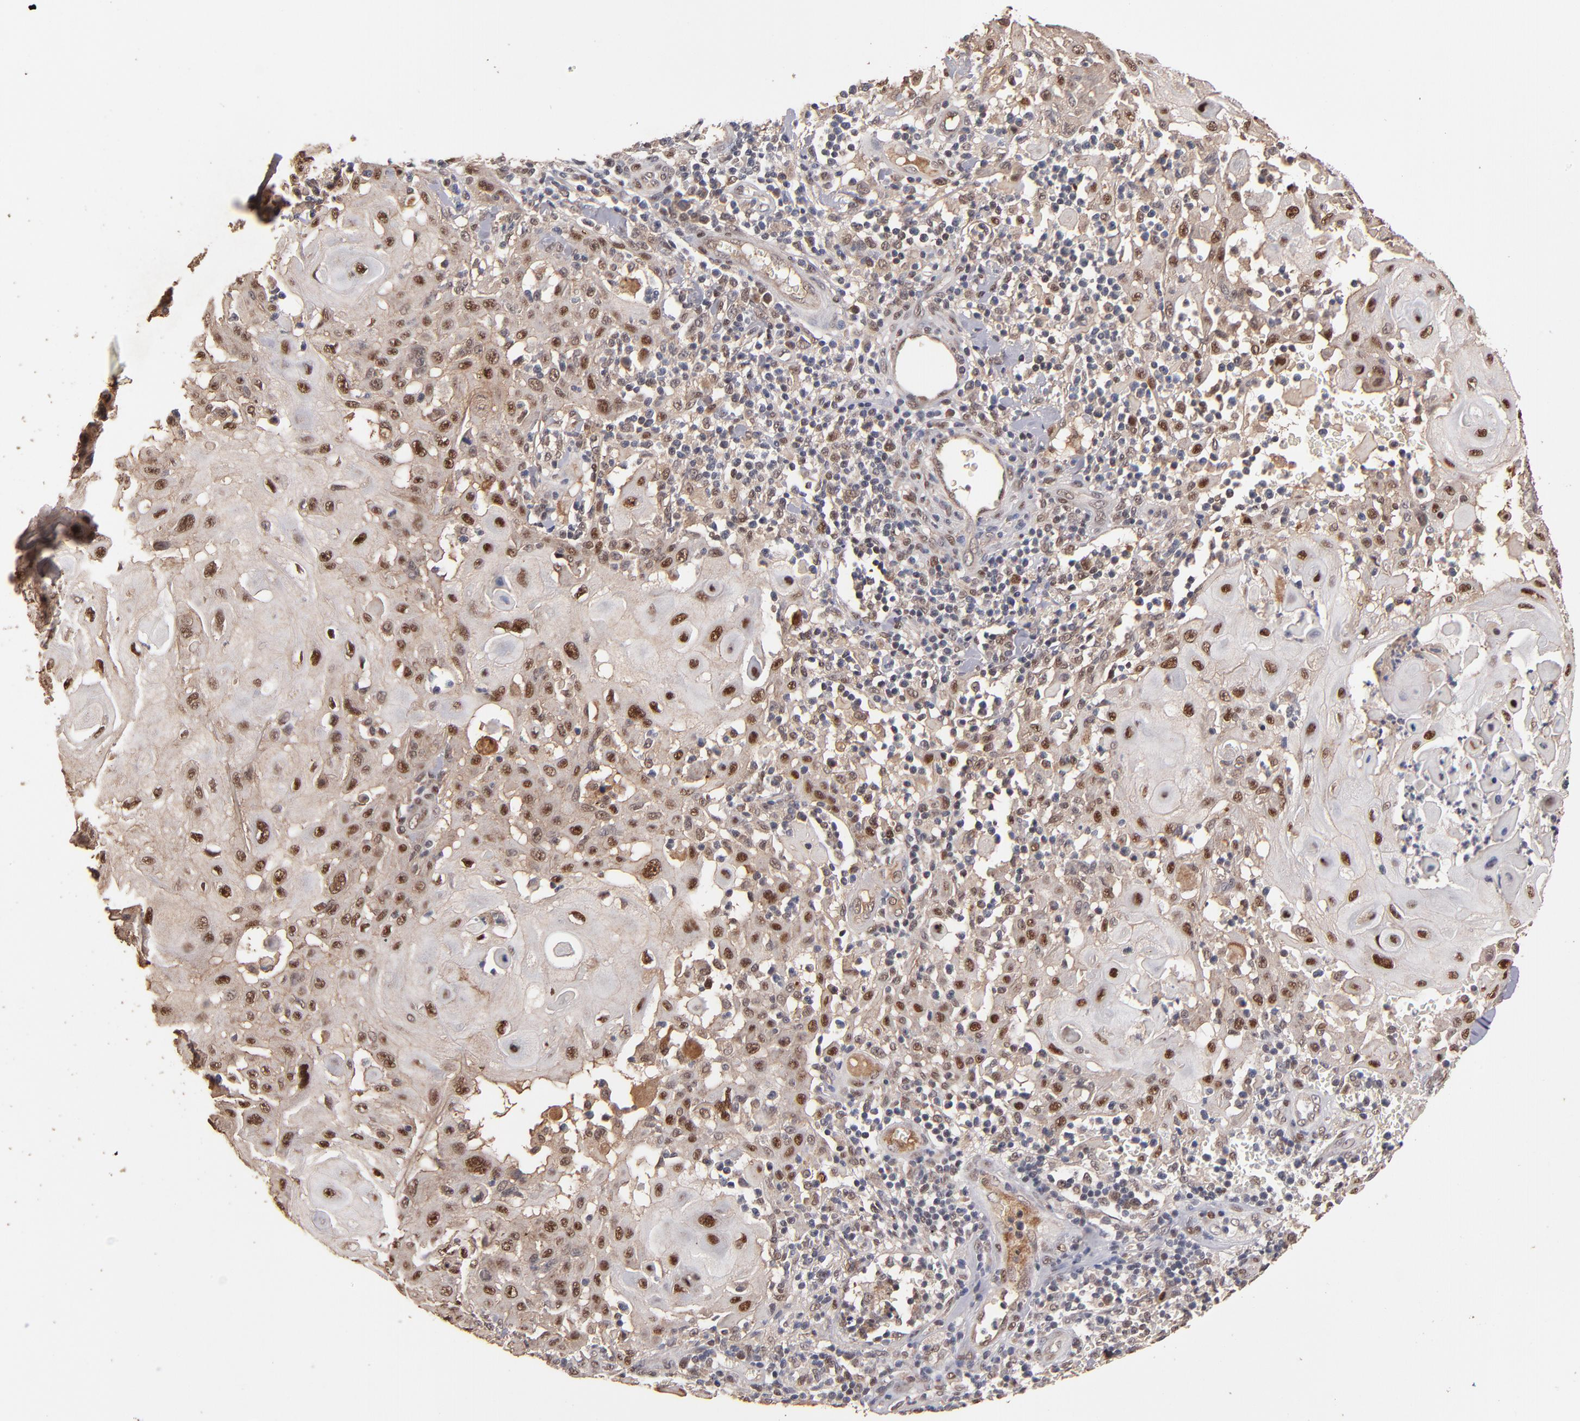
{"staining": {"intensity": "strong", "quantity": ">75%", "location": "nuclear"}, "tissue": "skin cancer", "cell_type": "Tumor cells", "image_type": "cancer", "snomed": [{"axis": "morphology", "description": "Squamous cell carcinoma, NOS"}, {"axis": "topography", "description": "Skin"}], "caption": "Strong nuclear protein staining is seen in approximately >75% of tumor cells in skin squamous cell carcinoma.", "gene": "EAPP", "patient": {"sex": "male", "age": 24}}